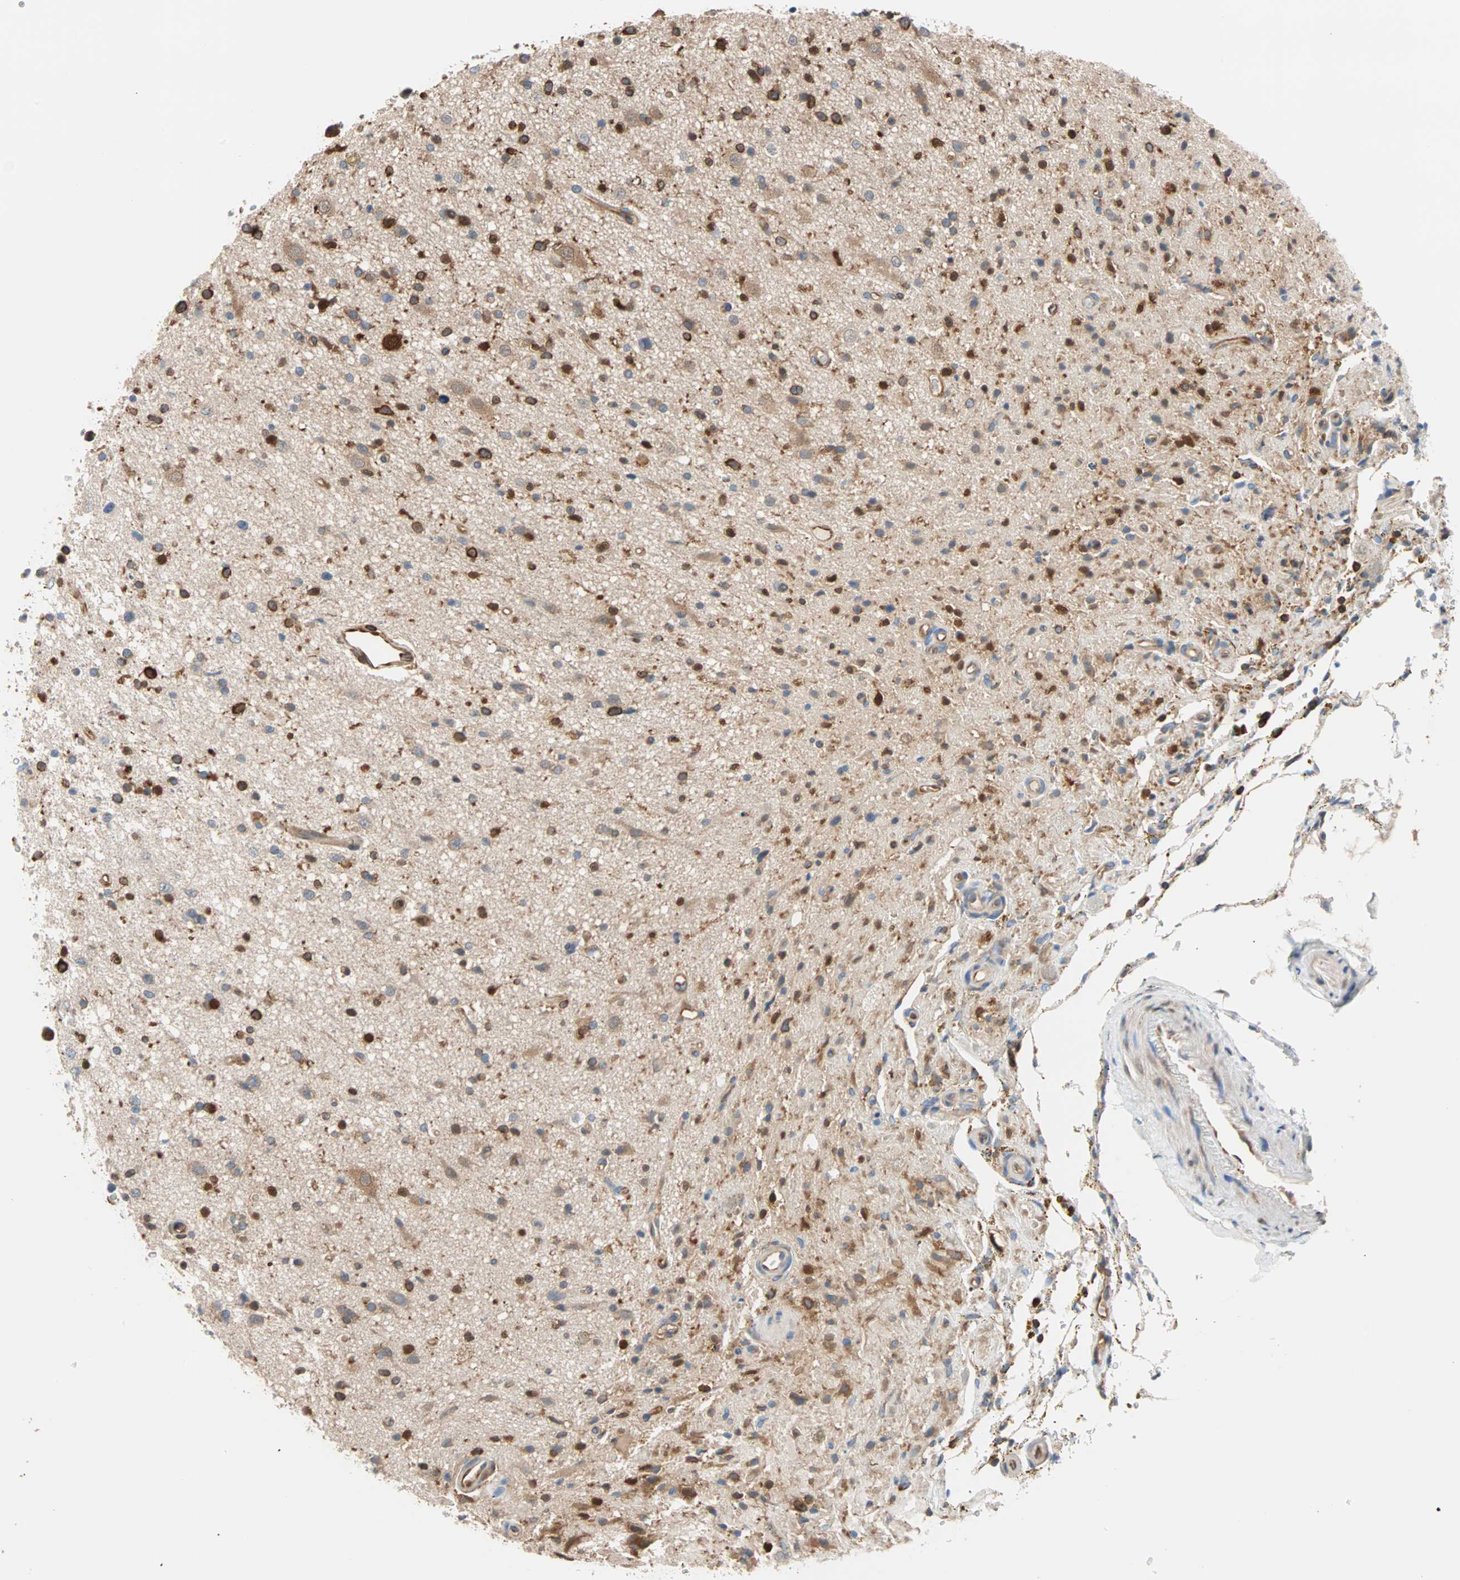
{"staining": {"intensity": "moderate", "quantity": ">75%", "location": "cytoplasmic/membranous"}, "tissue": "glioma", "cell_type": "Tumor cells", "image_type": "cancer", "snomed": [{"axis": "morphology", "description": "Glioma, malignant, High grade"}, {"axis": "topography", "description": "Brain"}], "caption": "Protein expression by immunohistochemistry reveals moderate cytoplasmic/membranous positivity in approximately >75% of tumor cells in glioma.", "gene": "EEF2", "patient": {"sex": "male", "age": 33}}